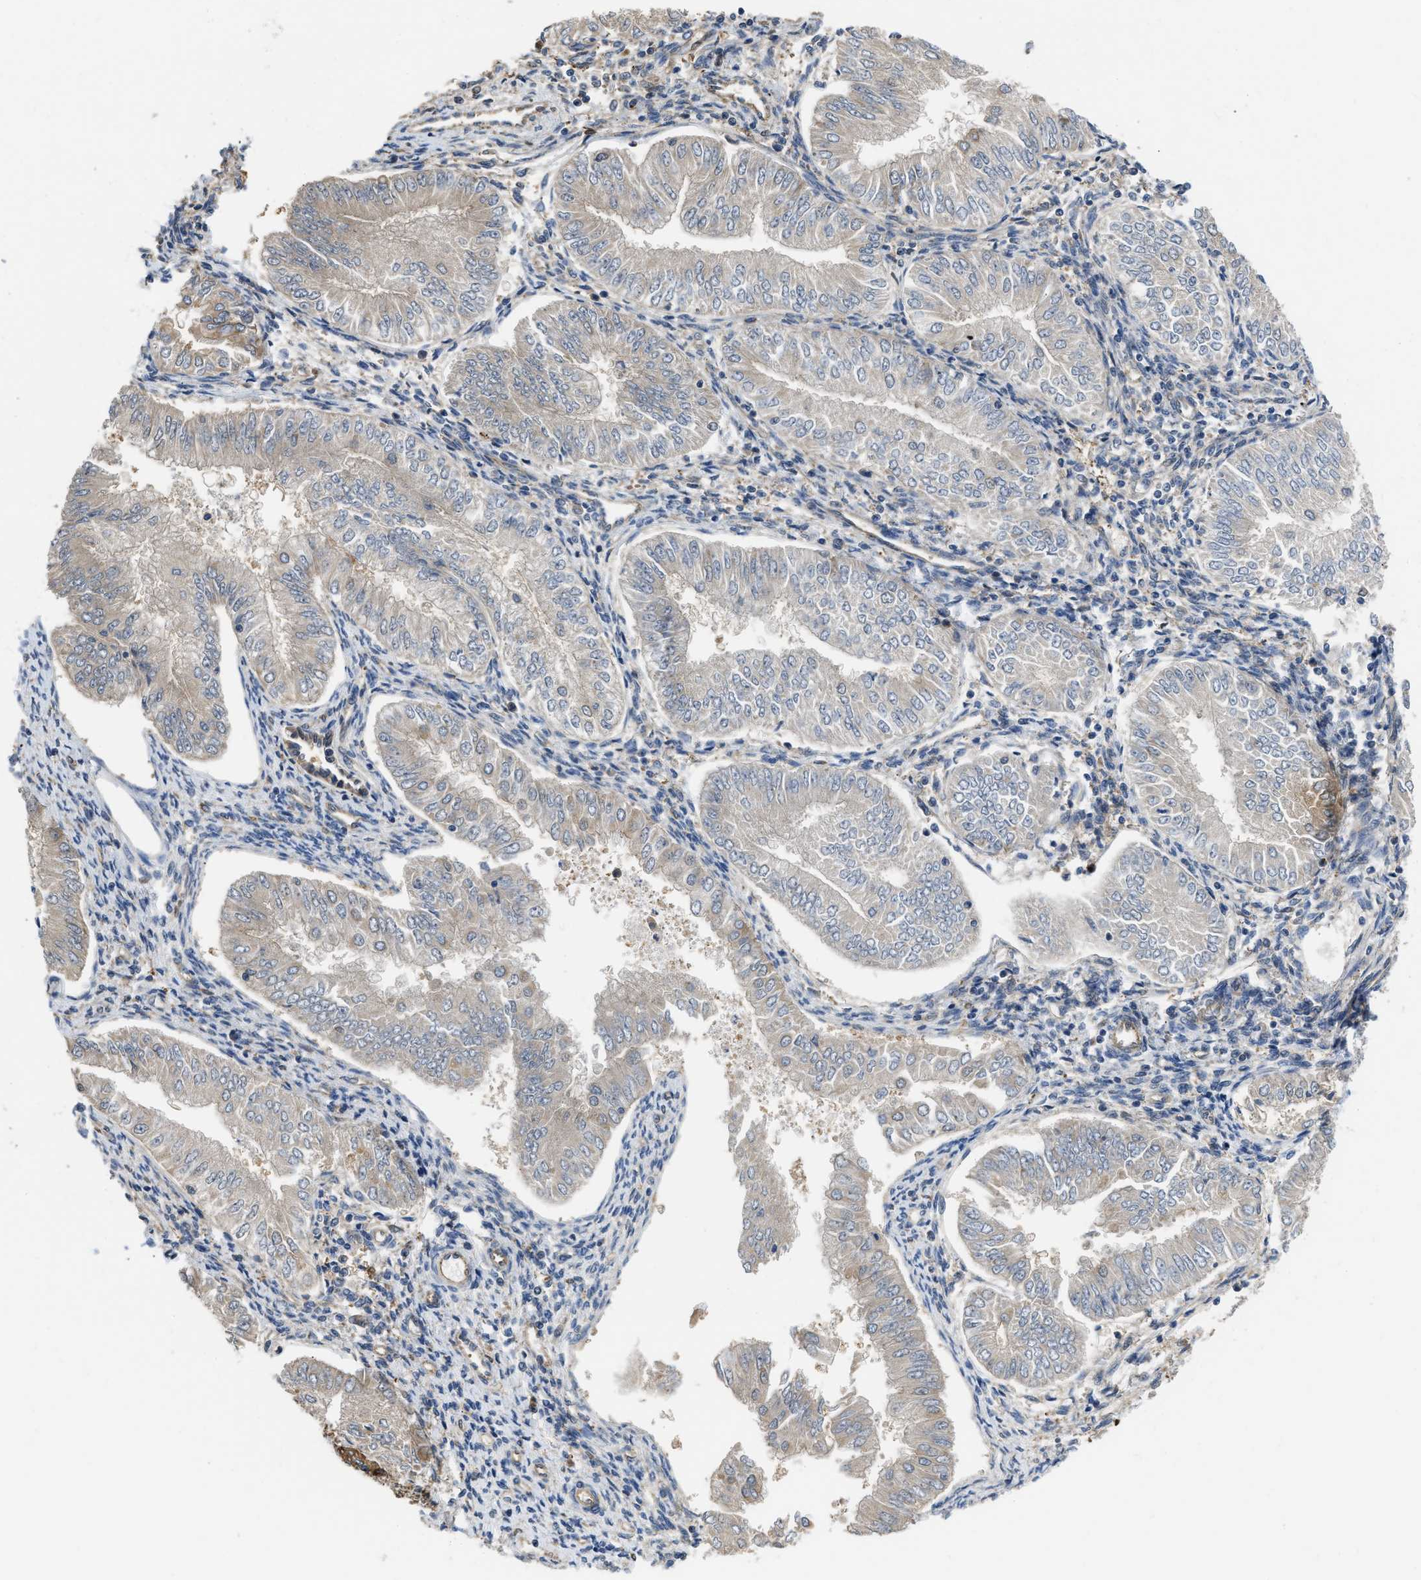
{"staining": {"intensity": "negative", "quantity": "none", "location": "none"}, "tissue": "endometrial cancer", "cell_type": "Tumor cells", "image_type": "cancer", "snomed": [{"axis": "morphology", "description": "Adenocarcinoma, NOS"}, {"axis": "topography", "description": "Endometrium"}], "caption": "A photomicrograph of human endometrial adenocarcinoma is negative for staining in tumor cells.", "gene": "FLNB", "patient": {"sex": "female", "age": 53}}